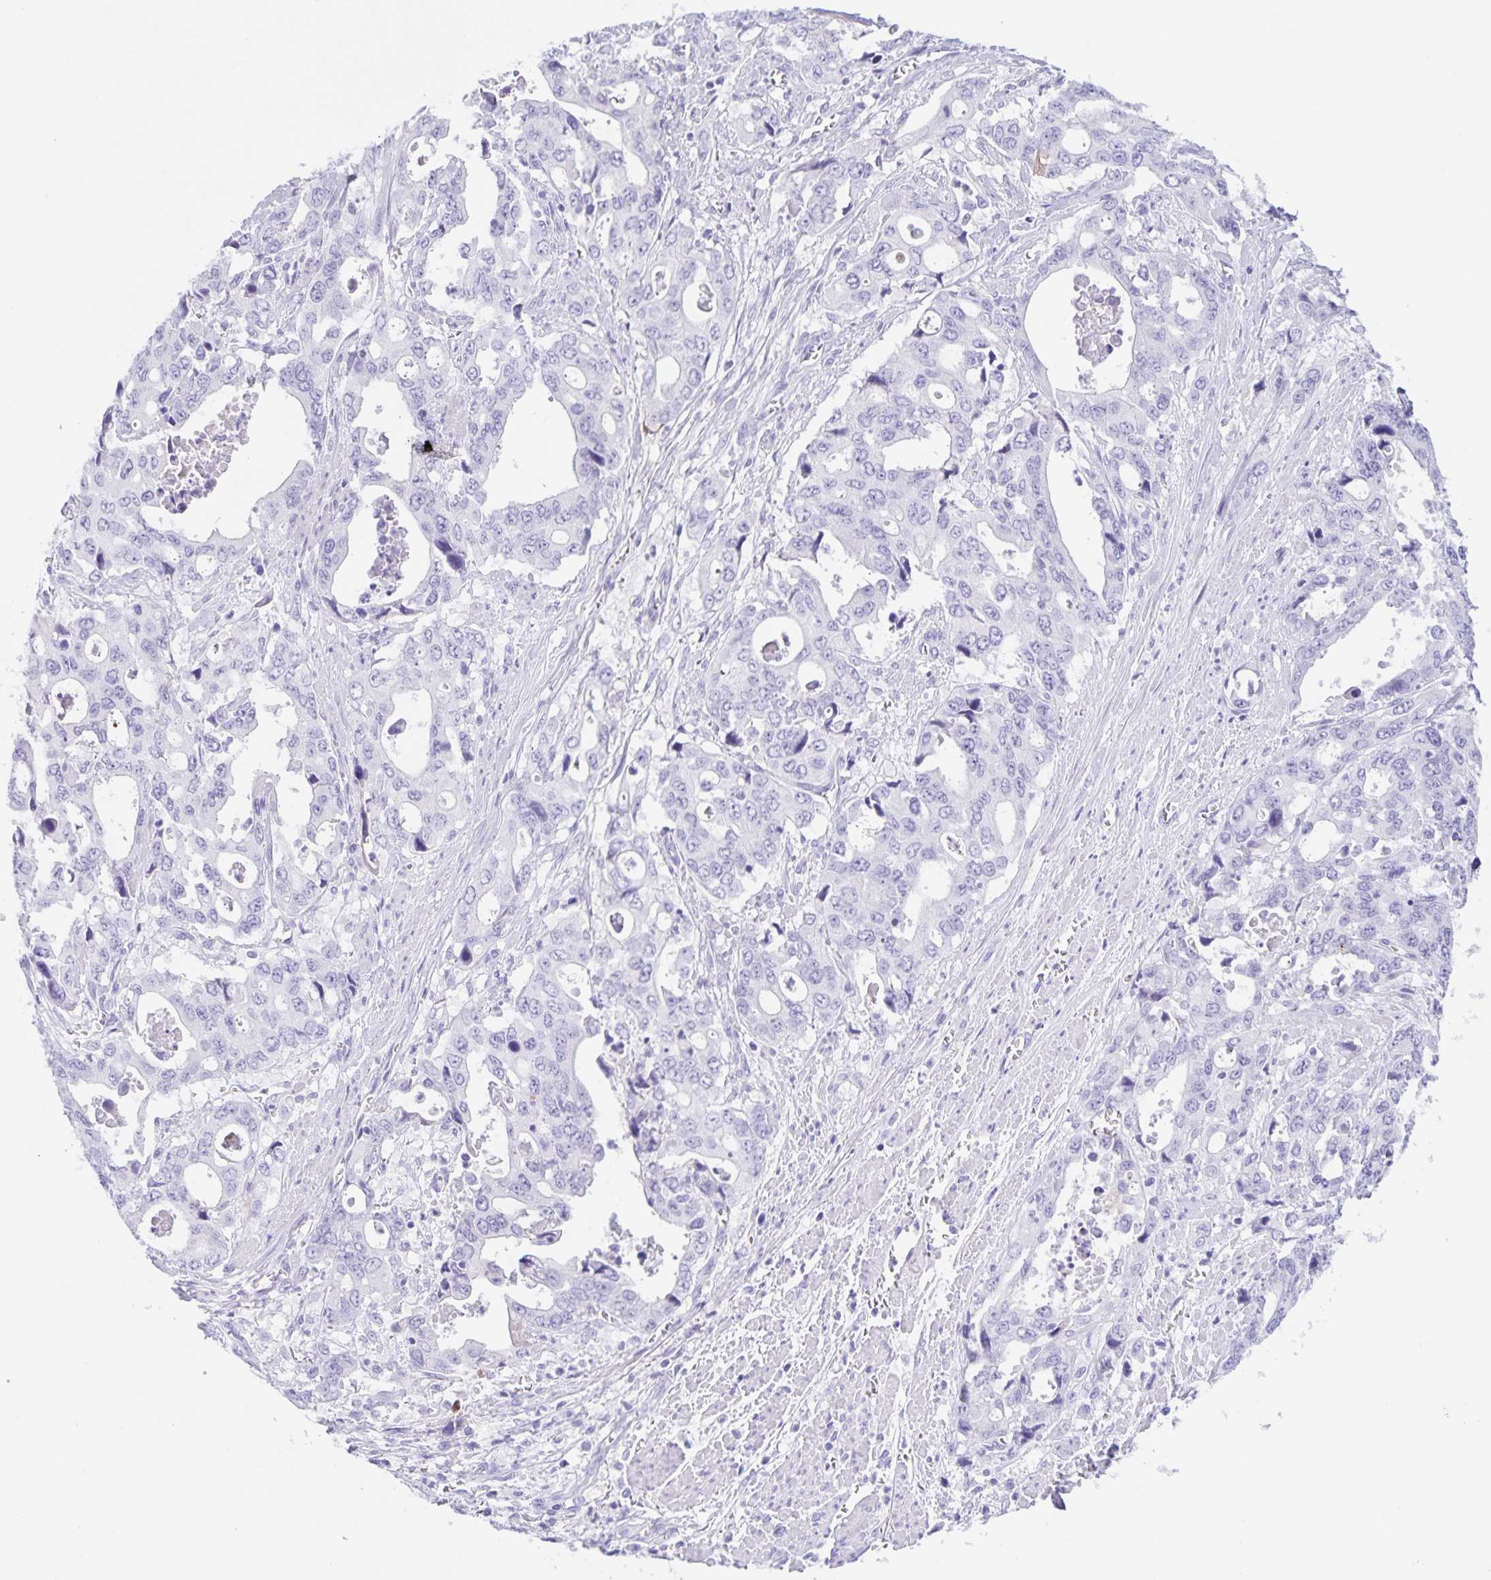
{"staining": {"intensity": "negative", "quantity": "none", "location": "none"}, "tissue": "stomach cancer", "cell_type": "Tumor cells", "image_type": "cancer", "snomed": [{"axis": "morphology", "description": "Adenocarcinoma, NOS"}, {"axis": "topography", "description": "Stomach, upper"}], "caption": "Immunohistochemical staining of human stomach cancer (adenocarcinoma) displays no significant expression in tumor cells.", "gene": "TGIF2LX", "patient": {"sex": "male", "age": 74}}